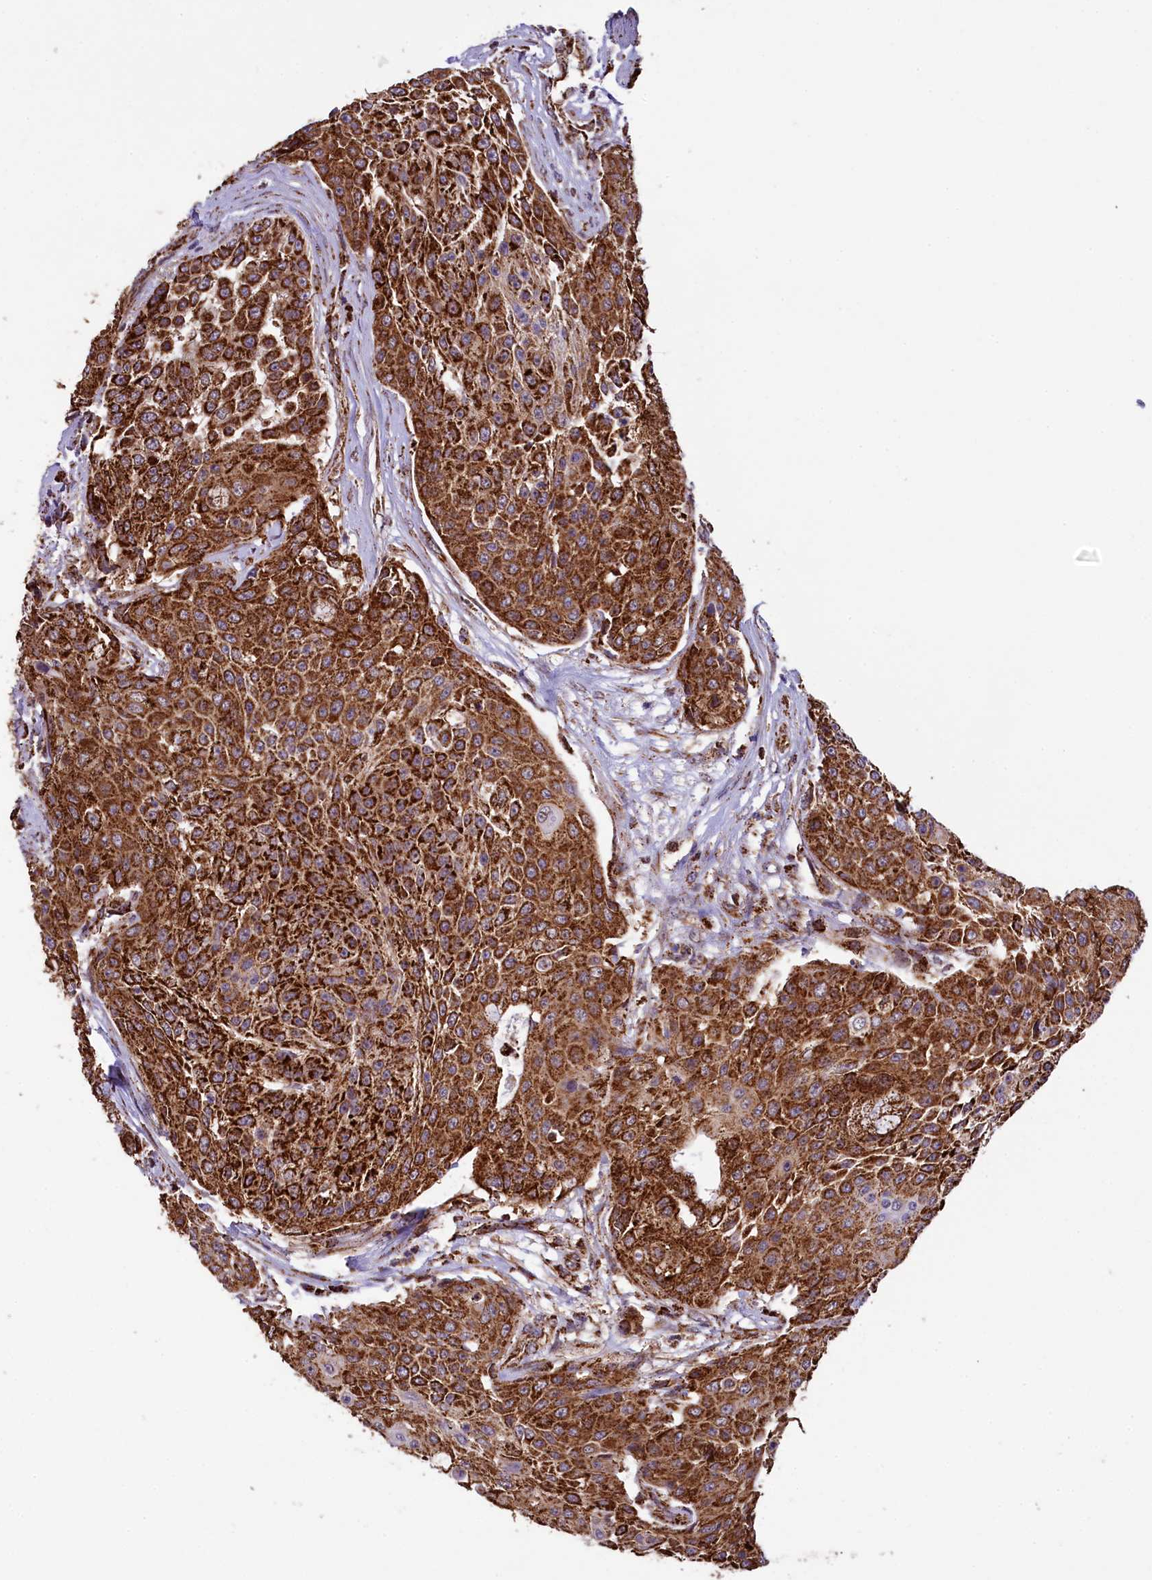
{"staining": {"intensity": "strong", "quantity": ">75%", "location": "cytoplasmic/membranous"}, "tissue": "urothelial cancer", "cell_type": "Tumor cells", "image_type": "cancer", "snomed": [{"axis": "morphology", "description": "Urothelial carcinoma, High grade"}, {"axis": "topography", "description": "Urinary bladder"}], "caption": "Protein expression by immunohistochemistry (IHC) exhibits strong cytoplasmic/membranous expression in about >75% of tumor cells in urothelial carcinoma (high-grade). The staining was performed using DAB to visualize the protein expression in brown, while the nuclei were stained in blue with hematoxylin (Magnification: 20x).", "gene": "KLC2", "patient": {"sex": "female", "age": 63}}